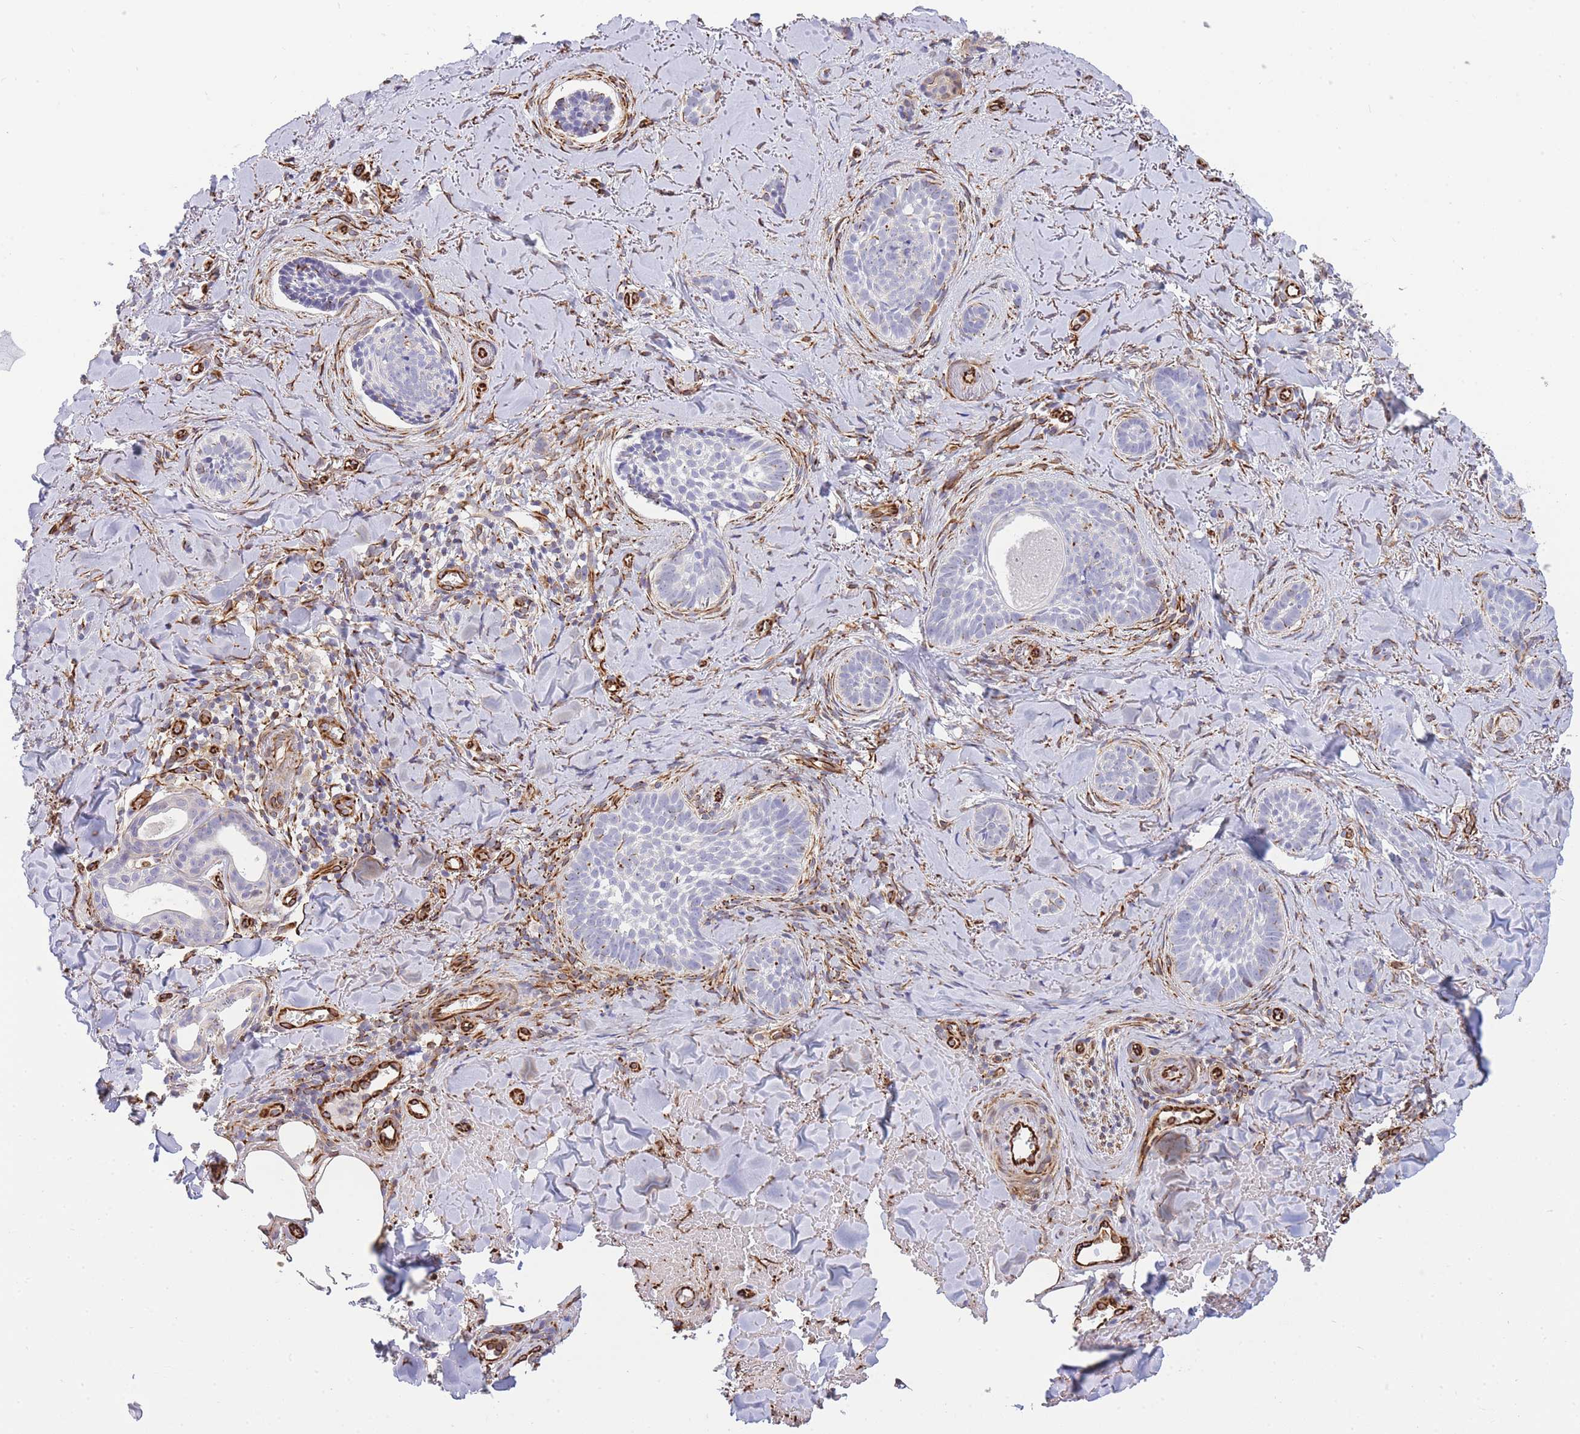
{"staining": {"intensity": "negative", "quantity": "none", "location": "none"}, "tissue": "skin cancer", "cell_type": "Tumor cells", "image_type": "cancer", "snomed": [{"axis": "morphology", "description": "Basal cell carcinoma"}, {"axis": "topography", "description": "Skin"}], "caption": "Immunohistochemical staining of human basal cell carcinoma (skin) exhibits no significant expression in tumor cells. Nuclei are stained in blue.", "gene": "ECPAS", "patient": {"sex": "female", "age": 55}}